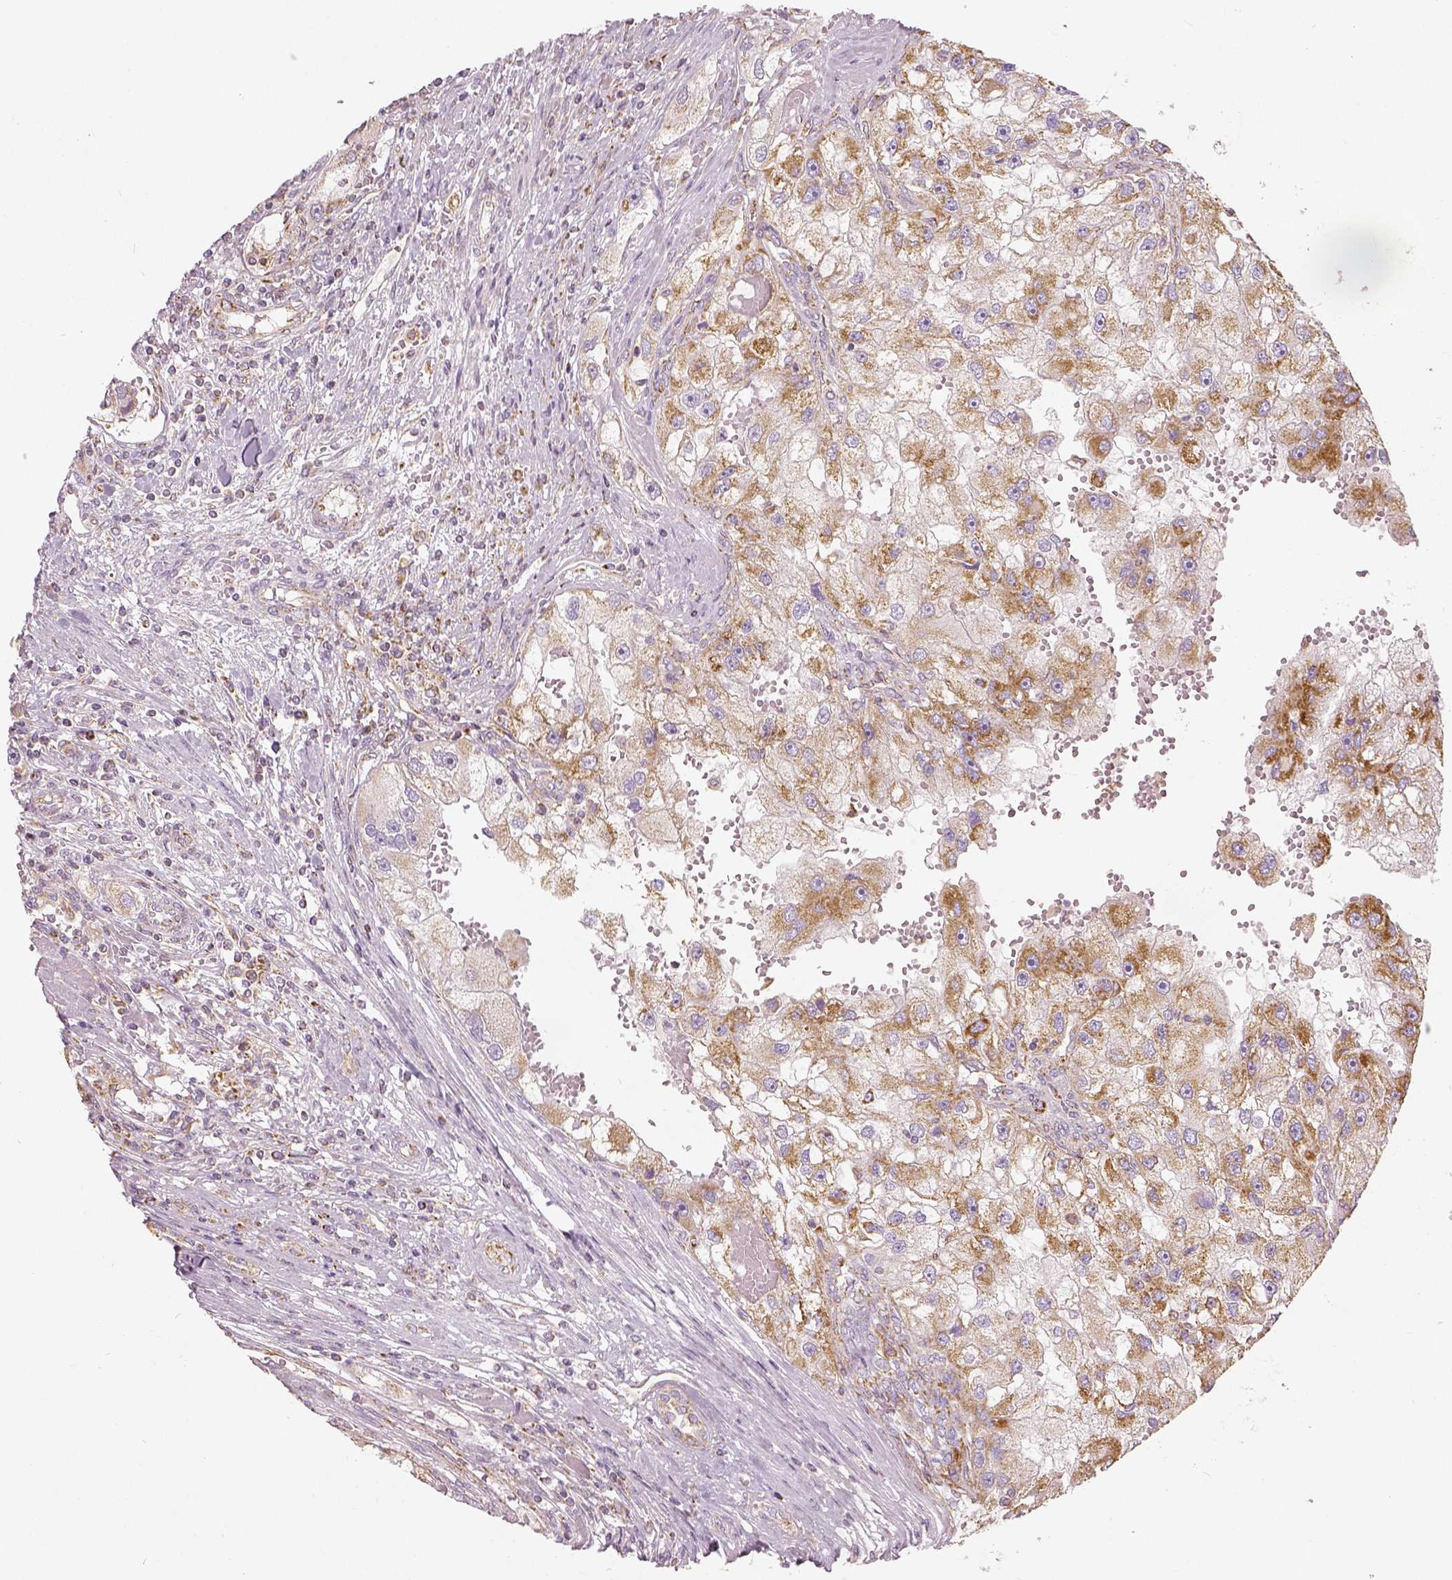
{"staining": {"intensity": "moderate", "quantity": ">75%", "location": "cytoplasmic/membranous"}, "tissue": "renal cancer", "cell_type": "Tumor cells", "image_type": "cancer", "snomed": [{"axis": "morphology", "description": "Adenocarcinoma, NOS"}, {"axis": "topography", "description": "Kidney"}], "caption": "The image displays immunohistochemical staining of renal cancer. There is moderate cytoplasmic/membranous staining is seen in about >75% of tumor cells.", "gene": "PGAM5", "patient": {"sex": "male", "age": 63}}